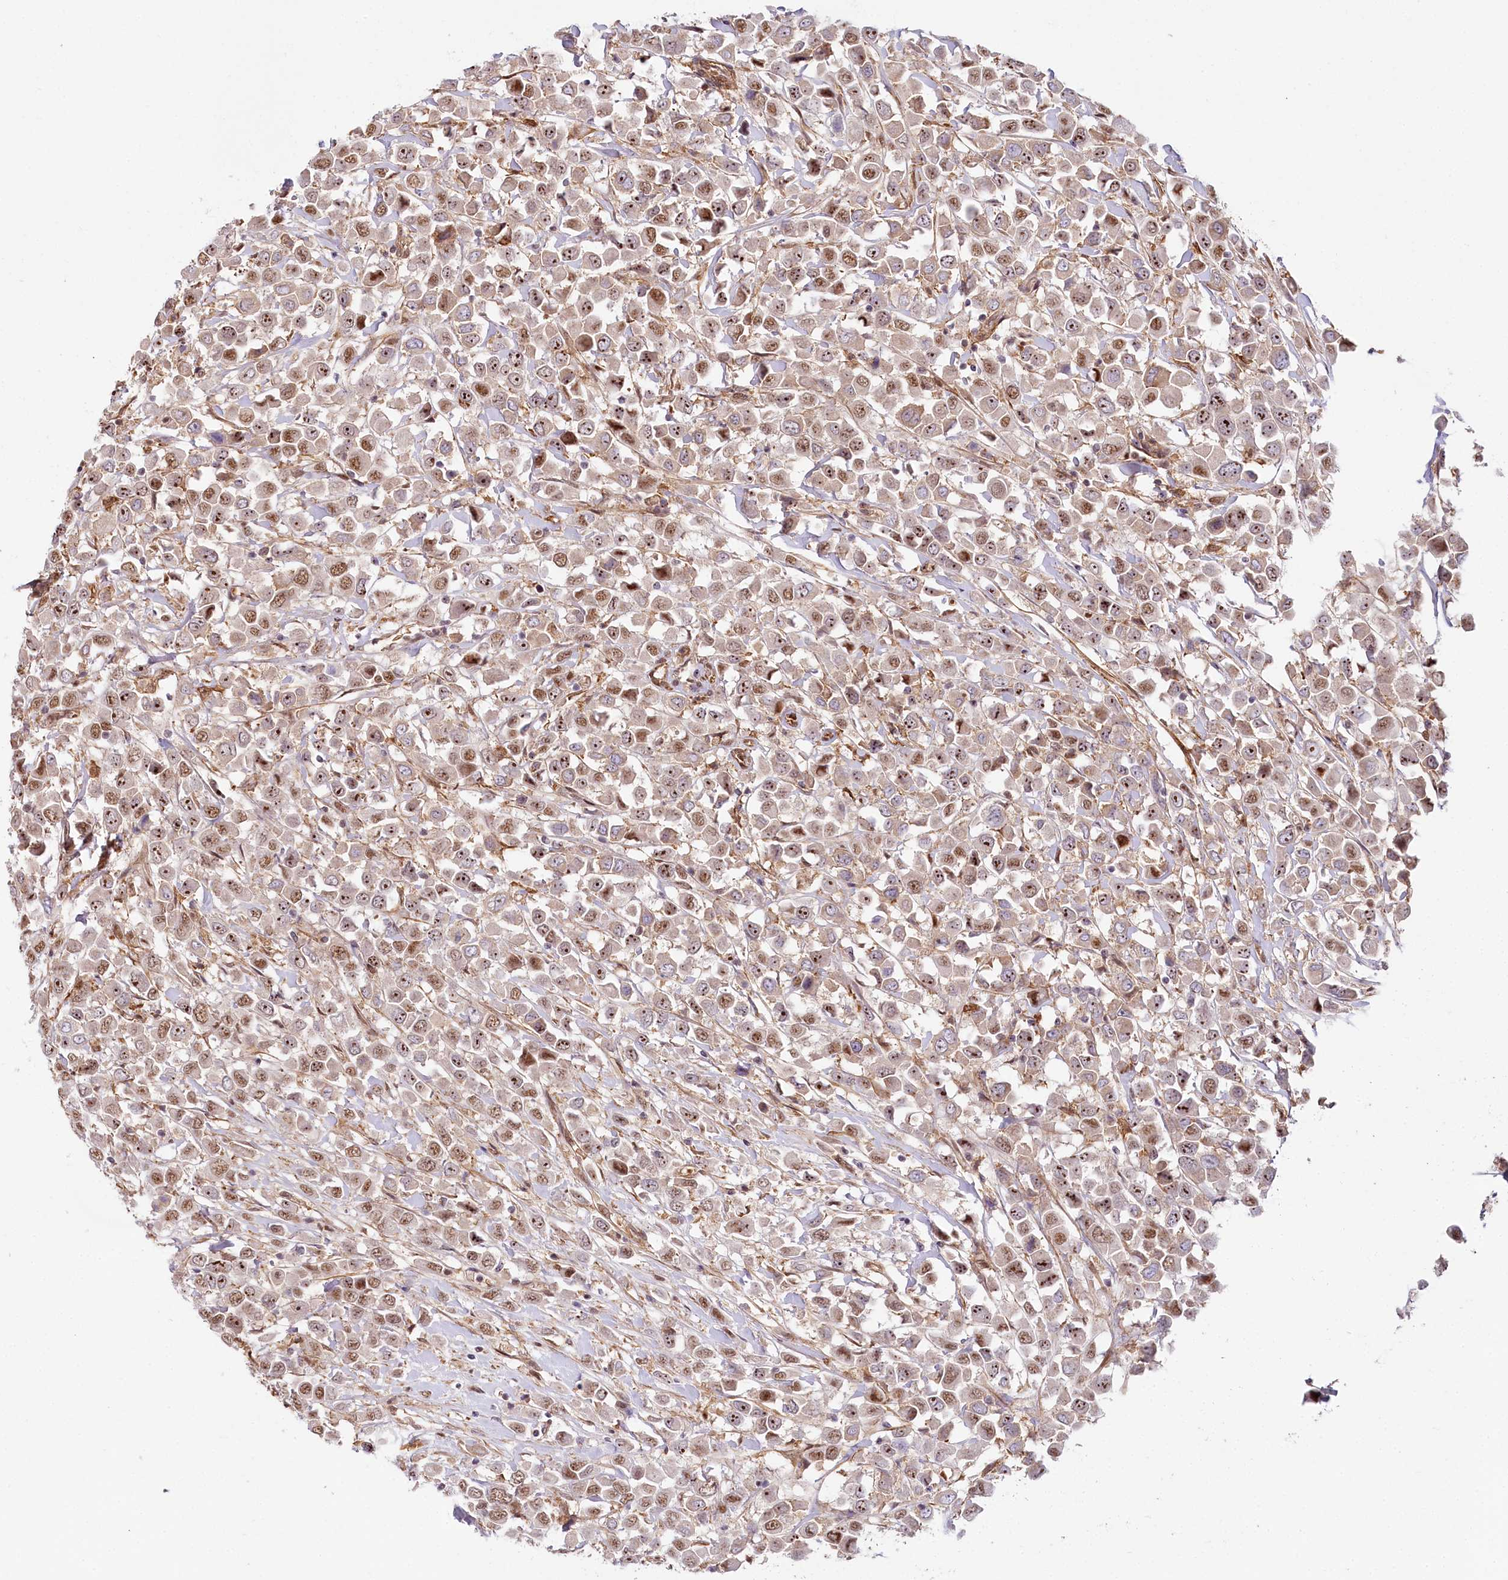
{"staining": {"intensity": "moderate", "quantity": "25%-75%", "location": "nuclear"}, "tissue": "breast cancer", "cell_type": "Tumor cells", "image_type": "cancer", "snomed": [{"axis": "morphology", "description": "Duct carcinoma"}, {"axis": "topography", "description": "Breast"}], "caption": "Breast cancer (invasive ductal carcinoma) stained with DAB (3,3'-diaminobenzidine) IHC demonstrates medium levels of moderate nuclear staining in about 25%-75% of tumor cells. Immunohistochemistry (ihc) stains the protein in brown and the nuclei are stained blue.", "gene": "TUBGCP2", "patient": {"sex": "female", "age": 61}}